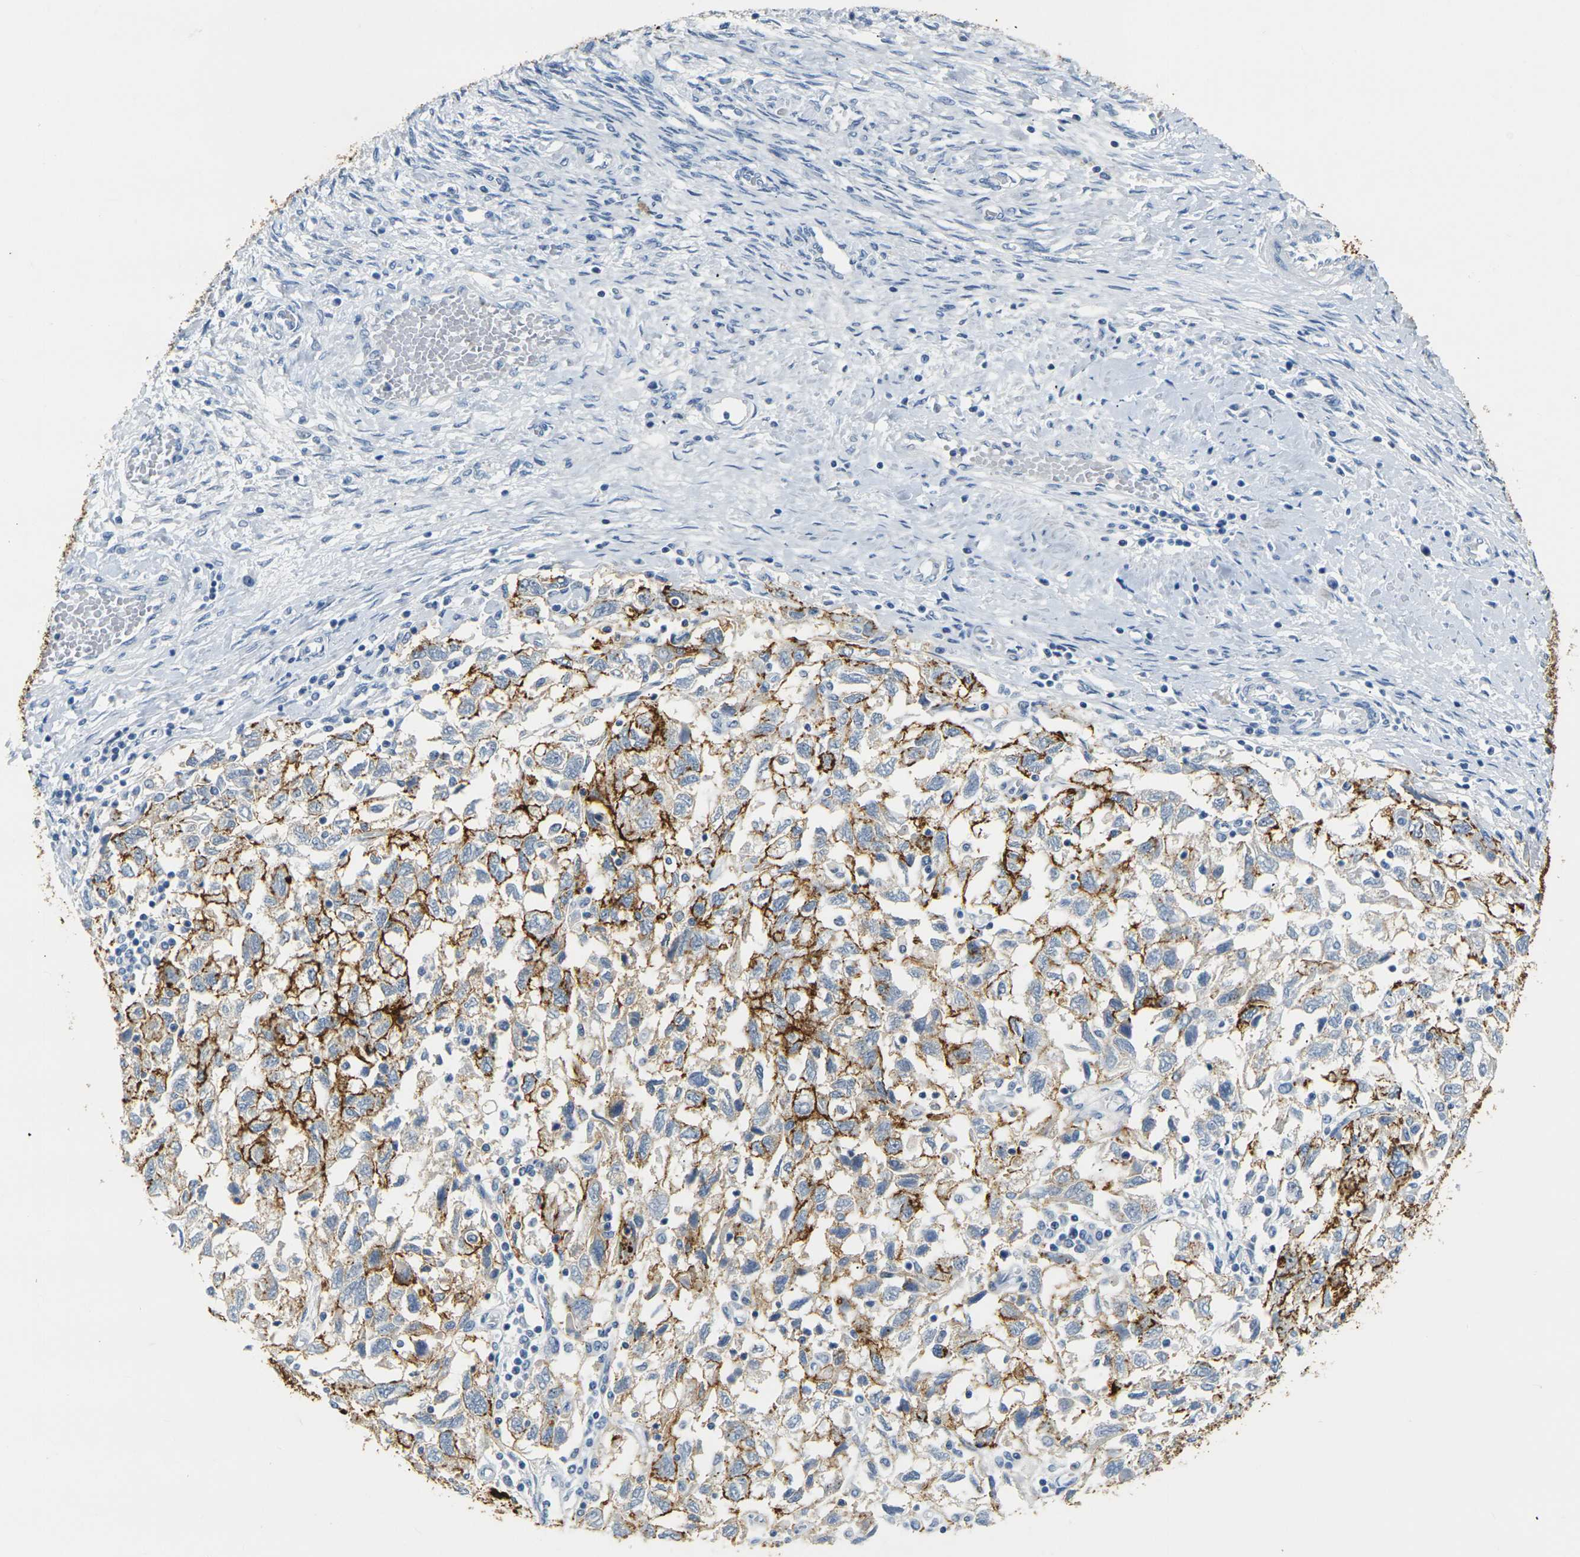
{"staining": {"intensity": "strong", "quantity": ">75%", "location": "cytoplasmic/membranous"}, "tissue": "ovarian cancer", "cell_type": "Tumor cells", "image_type": "cancer", "snomed": [{"axis": "morphology", "description": "Carcinoma, NOS"}, {"axis": "morphology", "description": "Cystadenocarcinoma, serous, NOS"}, {"axis": "topography", "description": "Ovary"}], "caption": "DAB (3,3'-diaminobenzidine) immunohistochemical staining of carcinoma (ovarian) displays strong cytoplasmic/membranous protein staining in about >75% of tumor cells.", "gene": "CLDN7", "patient": {"sex": "female", "age": 69}}